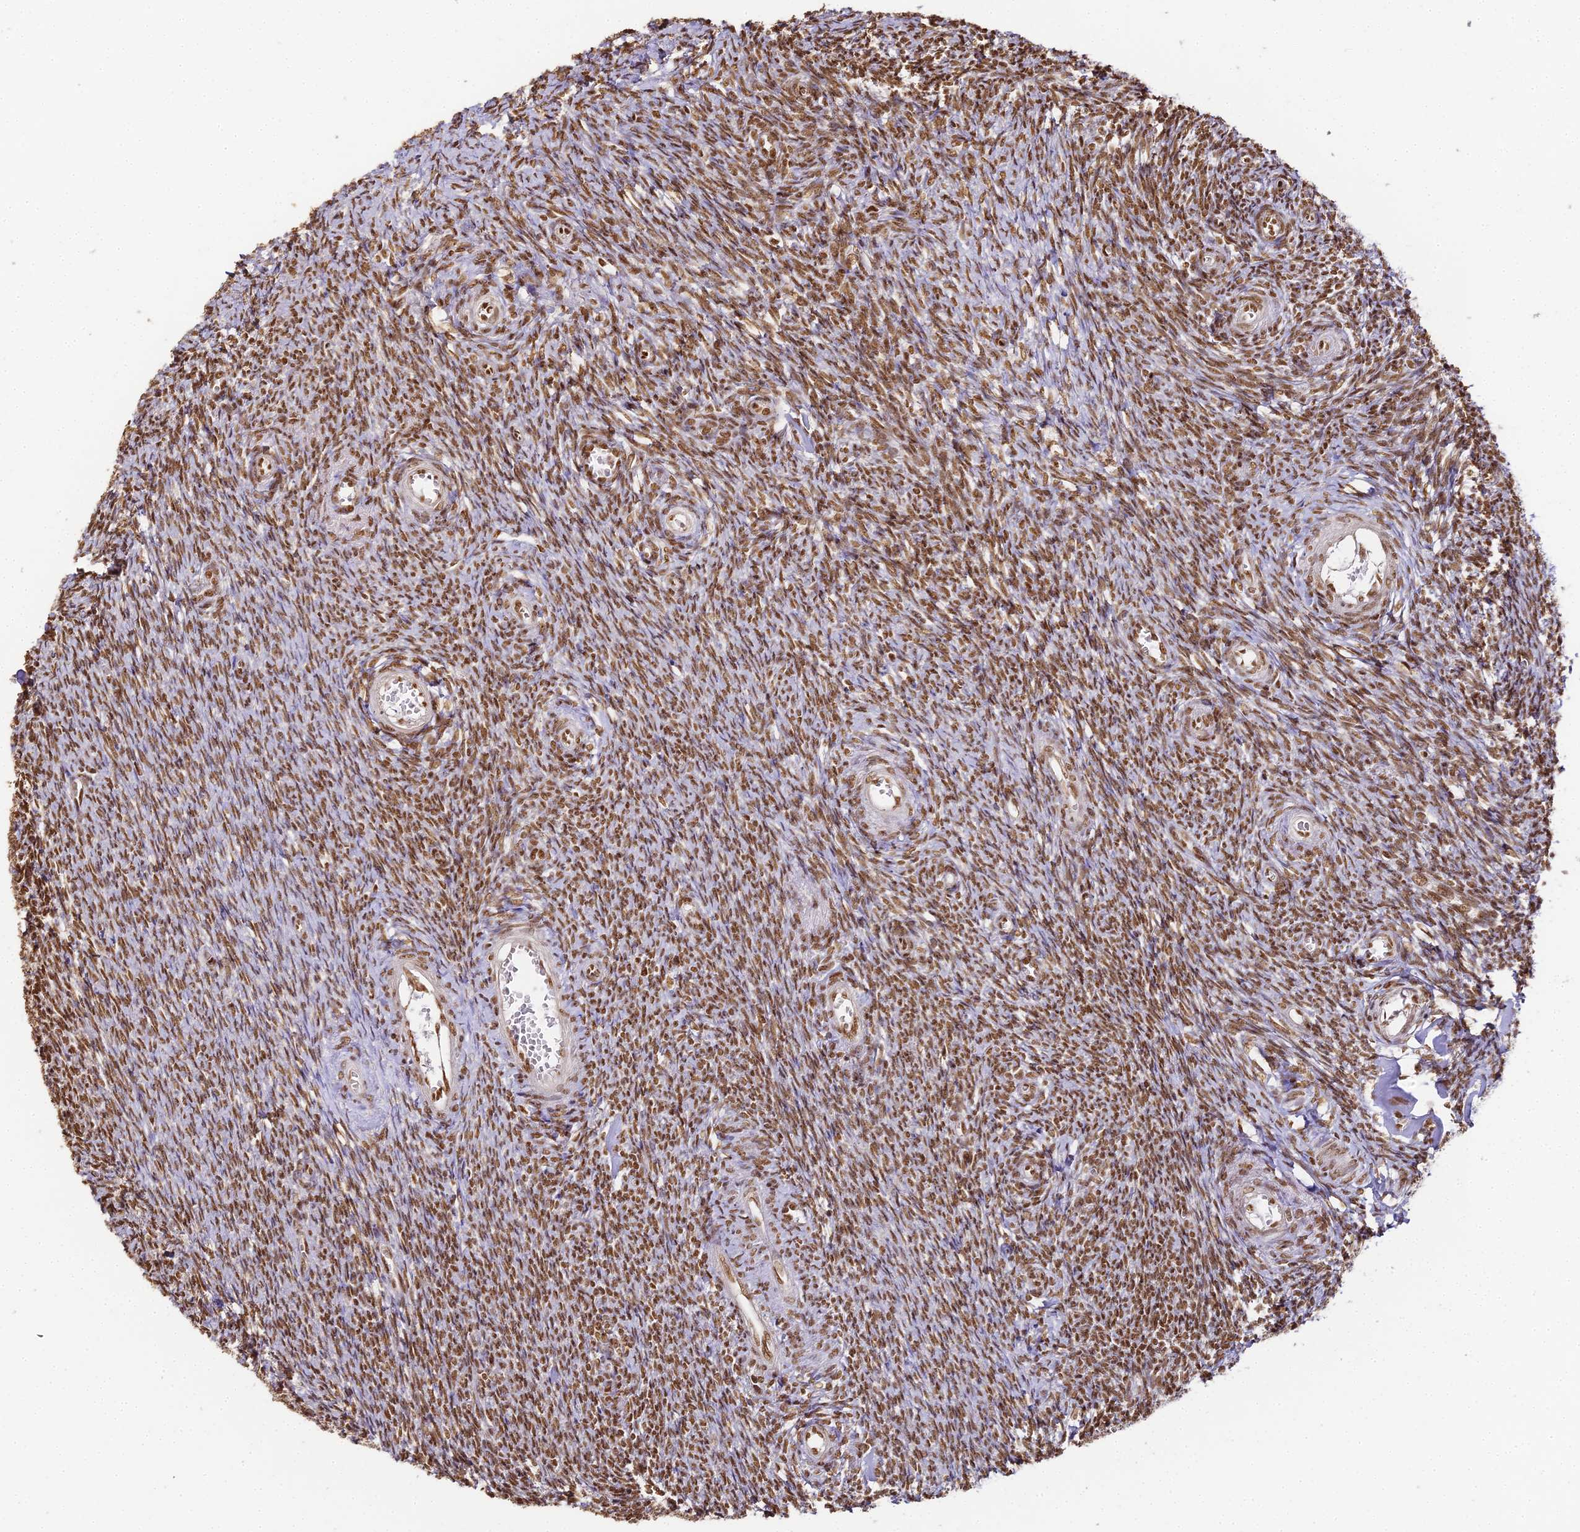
{"staining": {"intensity": "moderate", "quantity": ">75%", "location": "nuclear"}, "tissue": "ovary", "cell_type": "Ovarian stroma cells", "image_type": "normal", "snomed": [{"axis": "morphology", "description": "Normal tissue, NOS"}, {"axis": "topography", "description": "Ovary"}], "caption": "Ovary stained with a brown dye displays moderate nuclear positive staining in about >75% of ovarian stroma cells.", "gene": "HNRNPA1", "patient": {"sex": "female", "age": 44}}